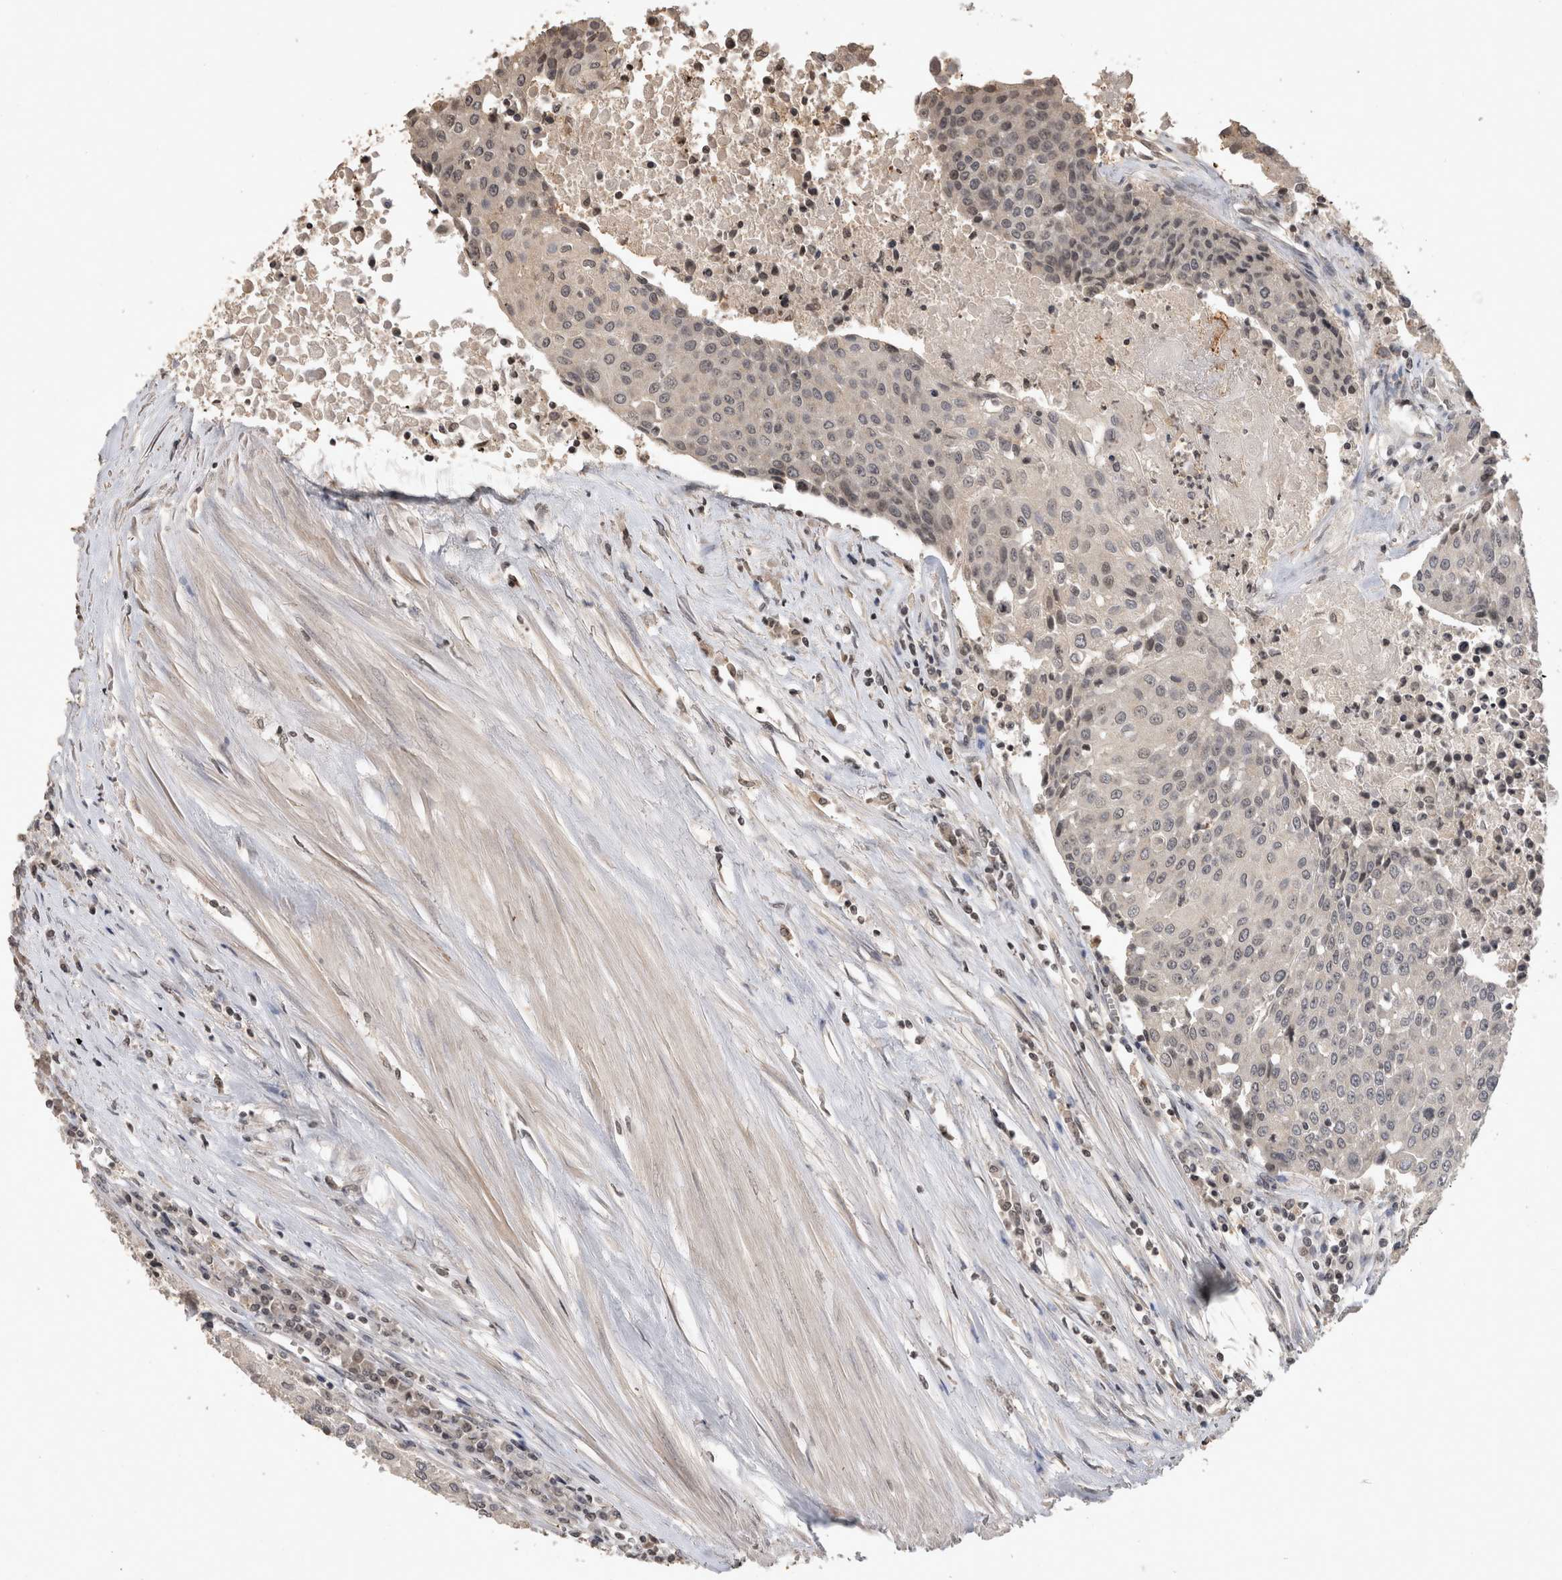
{"staining": {"intensity": "negative", "quantity": "none", "location": "none"}, "tissue": "urothelial cancer", "cell_type": "Tumor cells", "image_type": "cancer", "snomed": [{"axis": "morphology", "description": "Urothelial carcinoma, High grade"}, {"axis": "topography", "description": "Urinary bladder"}], "caption": "Tumor cells are negative for brown protein staining in high-grade urothelial carcinoma.", "gene": "HRK", "patient": {"sex": "female", "age": 85}}